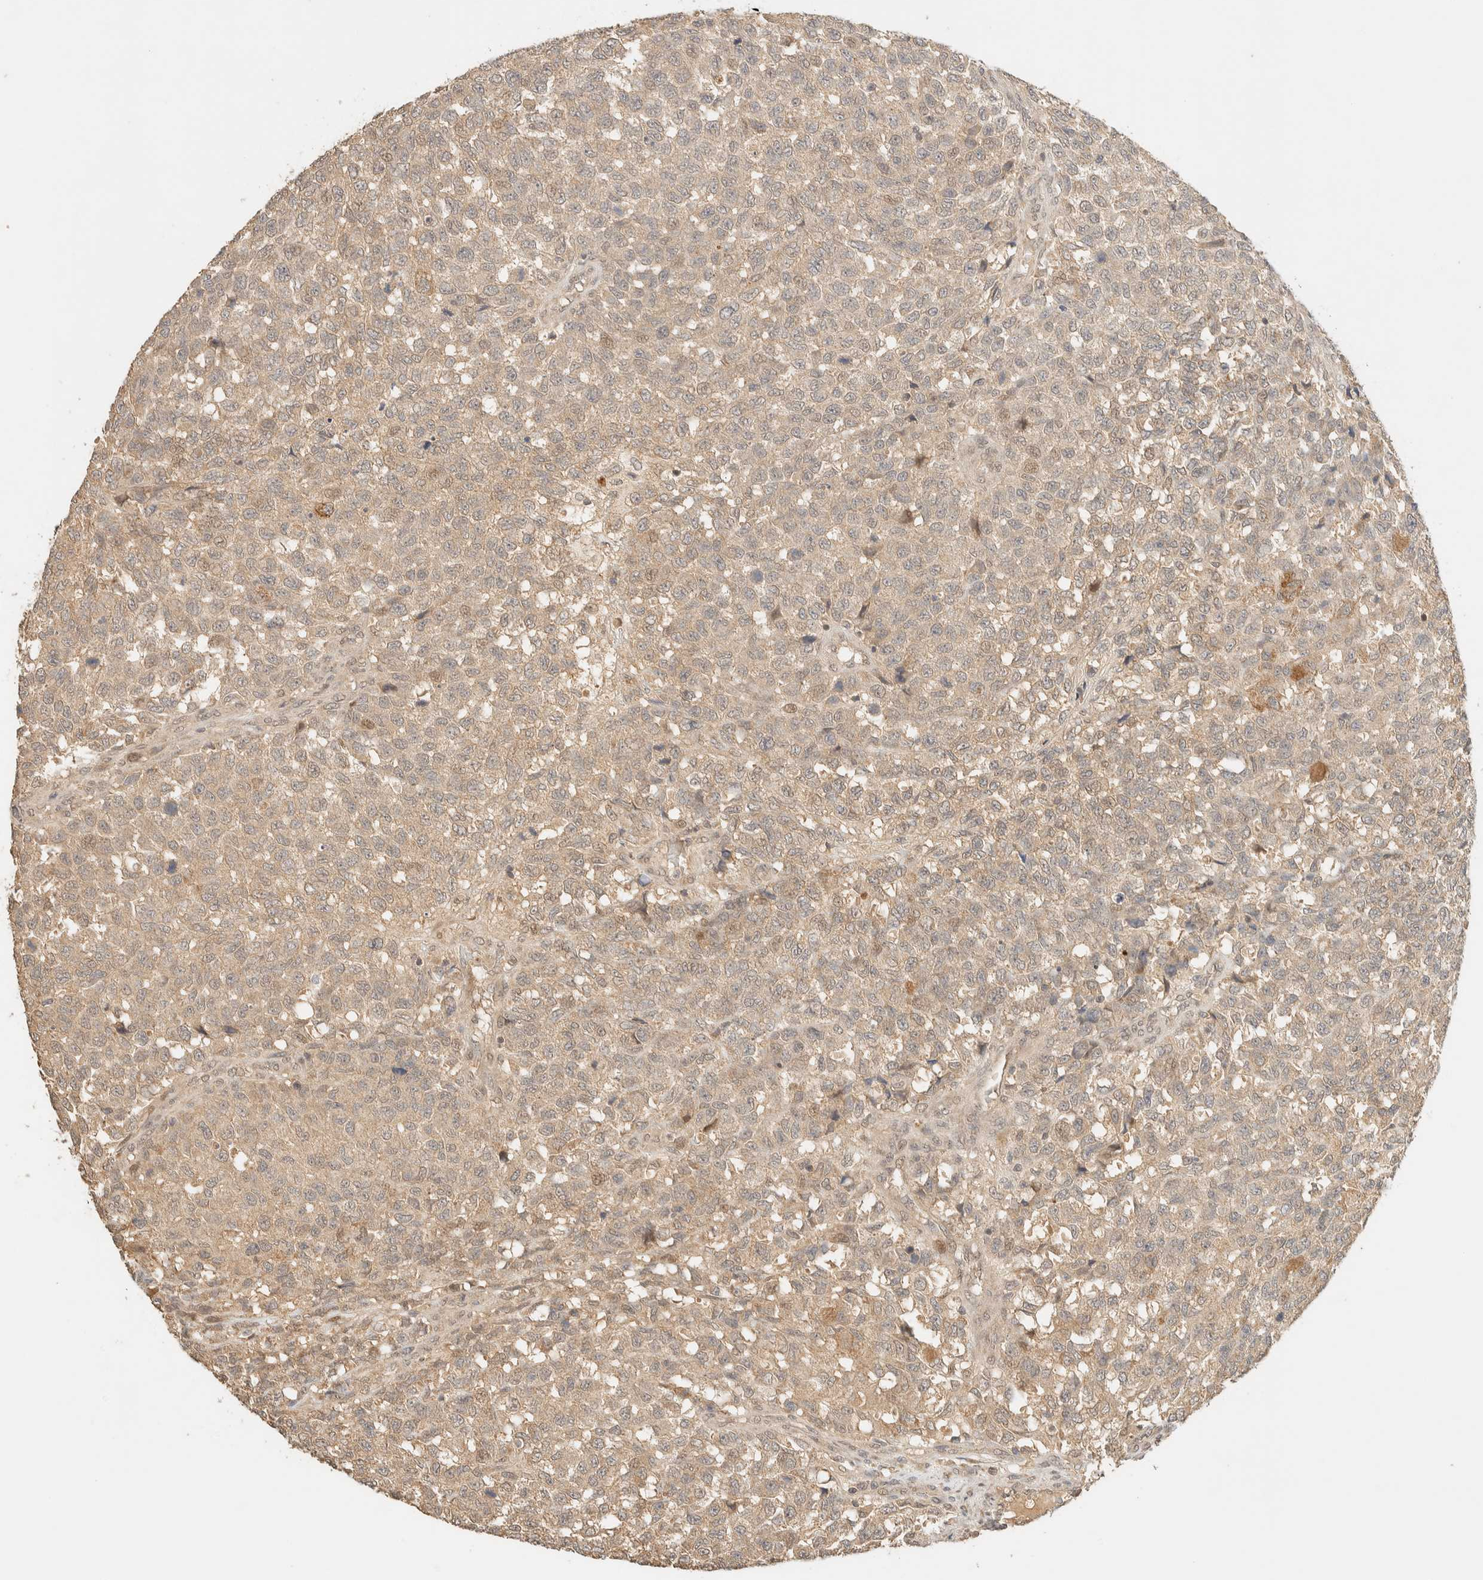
{"staining": {"intensity": "weak", "quantity": ">75%", "location": "cytoplasmic/membranous"}, "tissue": "testis cancer", "cell_type": "Tumor cells", "image_type": "cancer", "snomed": [{"axis": "morphology", "description": "Seminoma, NOS"}, {"axis": "topography", "description": "Testis"}], "caption": "The histopathology image demonstrates staining of testis cancer, revealing weak cytoplasmic/membranous protein expression (brown color) within tumor cells.", "gene": "ZBTB34", "patient": {"sex": "male", "age": 59}}